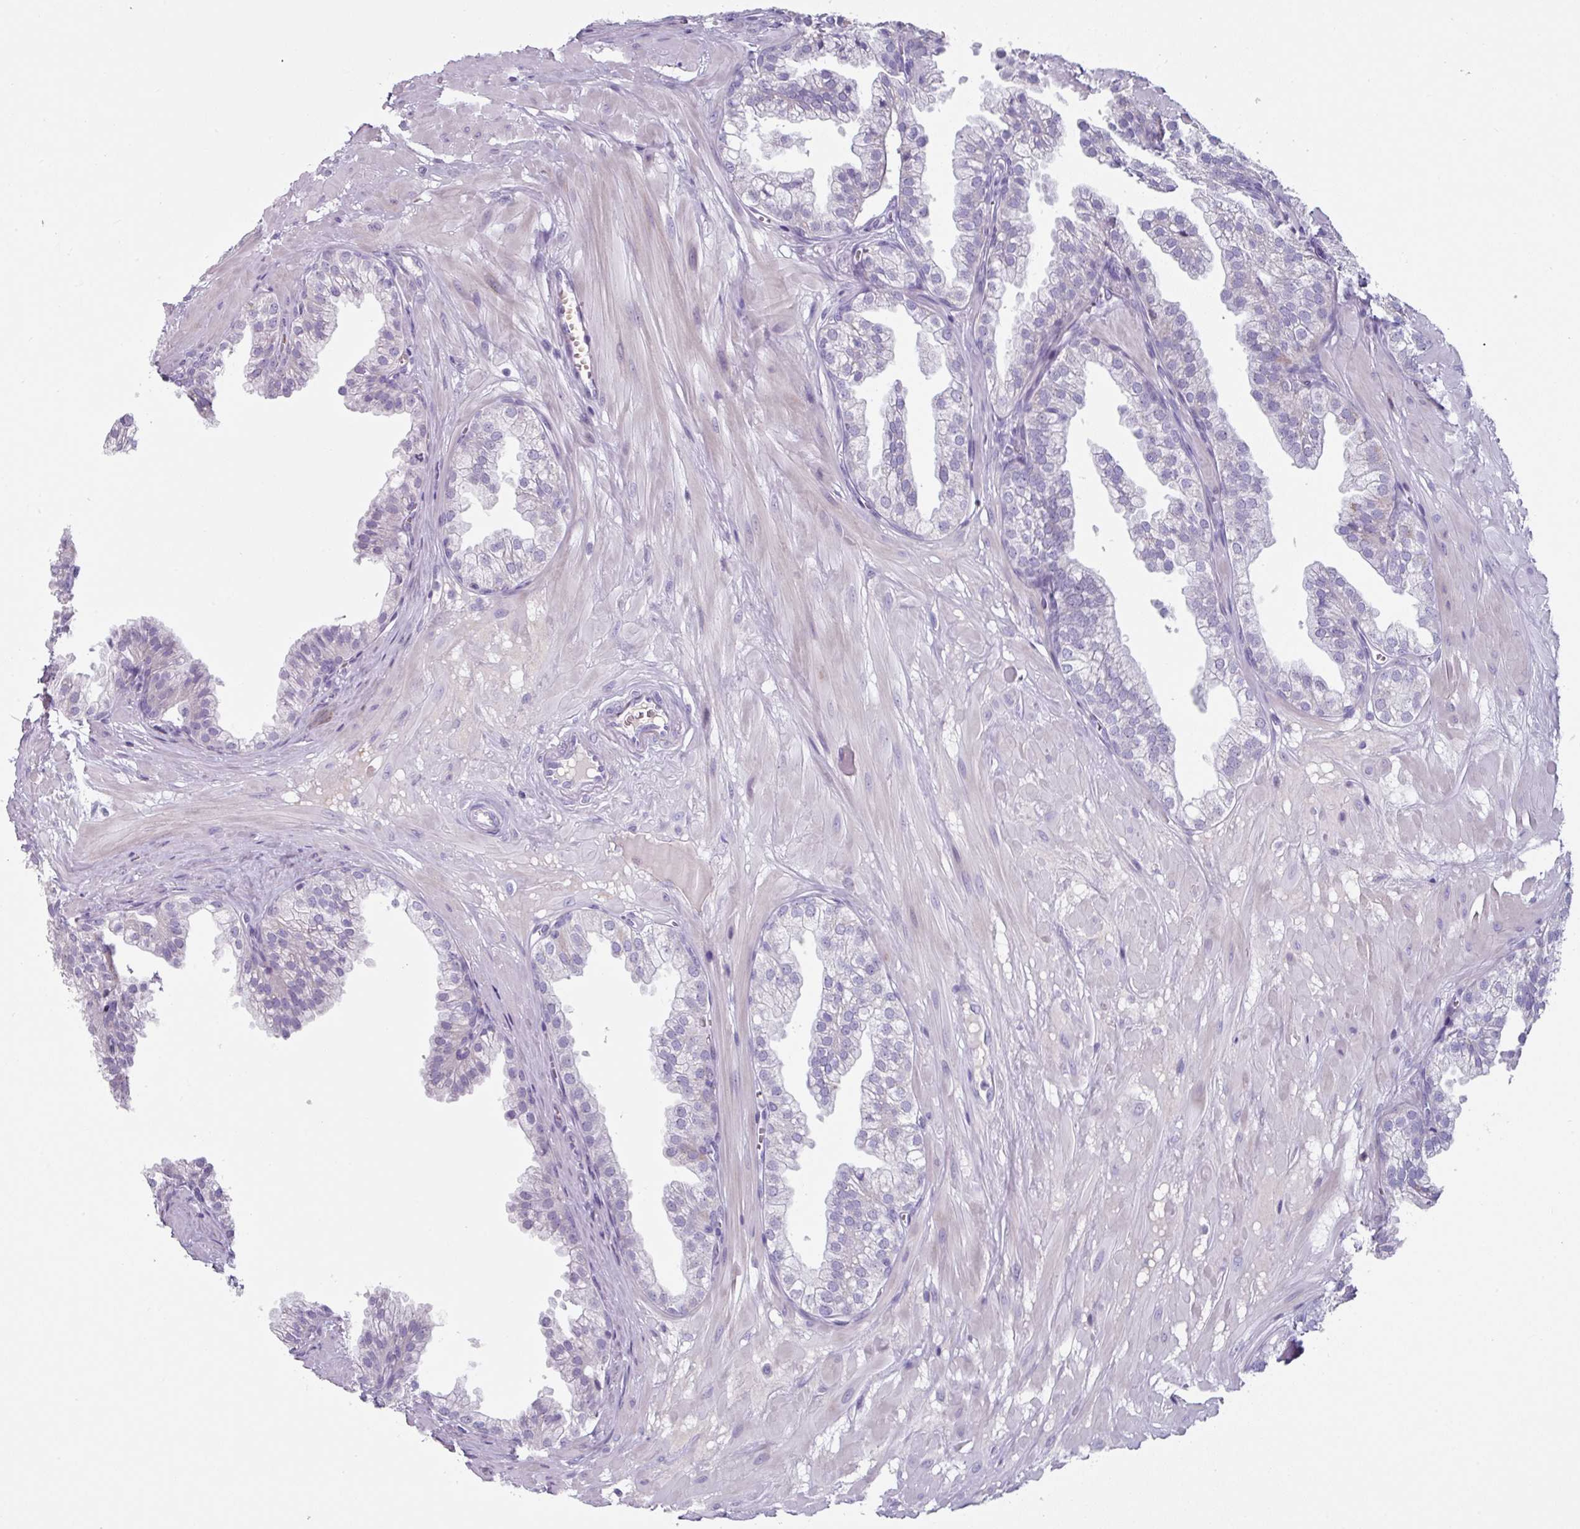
{"staining": {"intensity": "negative", "quantity": "none", "location": "none"}, "tissue": "prostate", "cell_type": "Glandular cells", "image_type": "normal", "snomed": [{"axis": "morphology", "description": "Normal tissue, NOS"}, {"axis": "topography", "description": "Prostate"}, {"axis": "topography", "description": "Peripheral nerve tissue"}], "caption": "This is an immunohistochemistry (IHC) histopathology image of normal prostate. There is no positivity in glandular cells.", "gene": "CLCA1", "patient": {"sex": "male", "age": 55}}